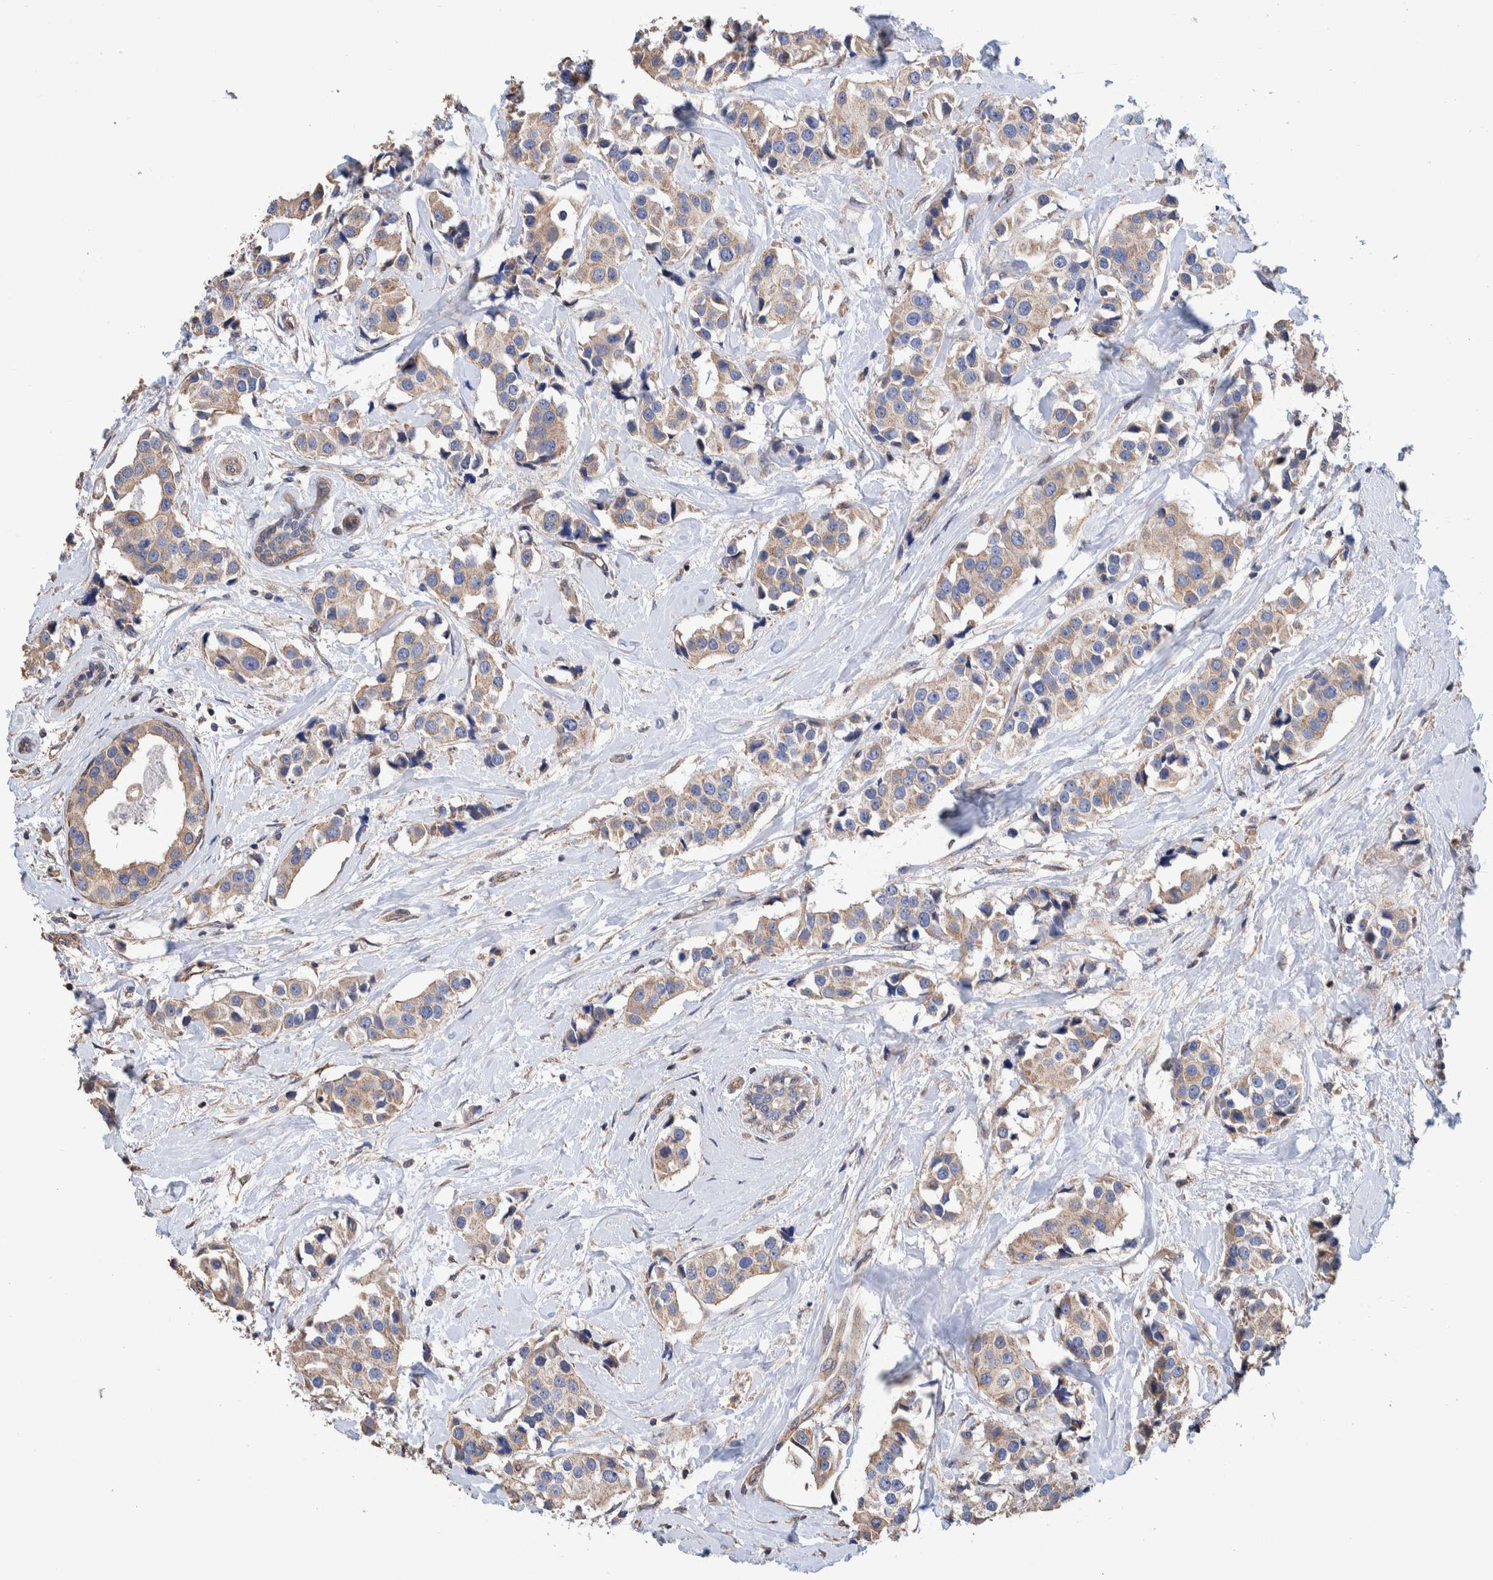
{"staining": {"intensity": "moderate", "quantity": ">75%", "location": "cytoplasmic/membranous"}, "tissue": "breast cancer", "cell_type": "Tumor cells", "image_type": "cancer", "snomed": [{"axis": "morphology", "description": "Normal tissue, NOS"}, {"axis": "morphology", "description": "Duct carcinoma"}, {"axis": "topography", "description": "Breast"}], "caption": "Protein analysis of breast intraductal carcinoma tissue exhibits moderate cytoplasmic/membranous staining in approximately >75% of tumor cells.", "gene": "SLC45A4", "patient": {"sex": "female", "age": 39}}